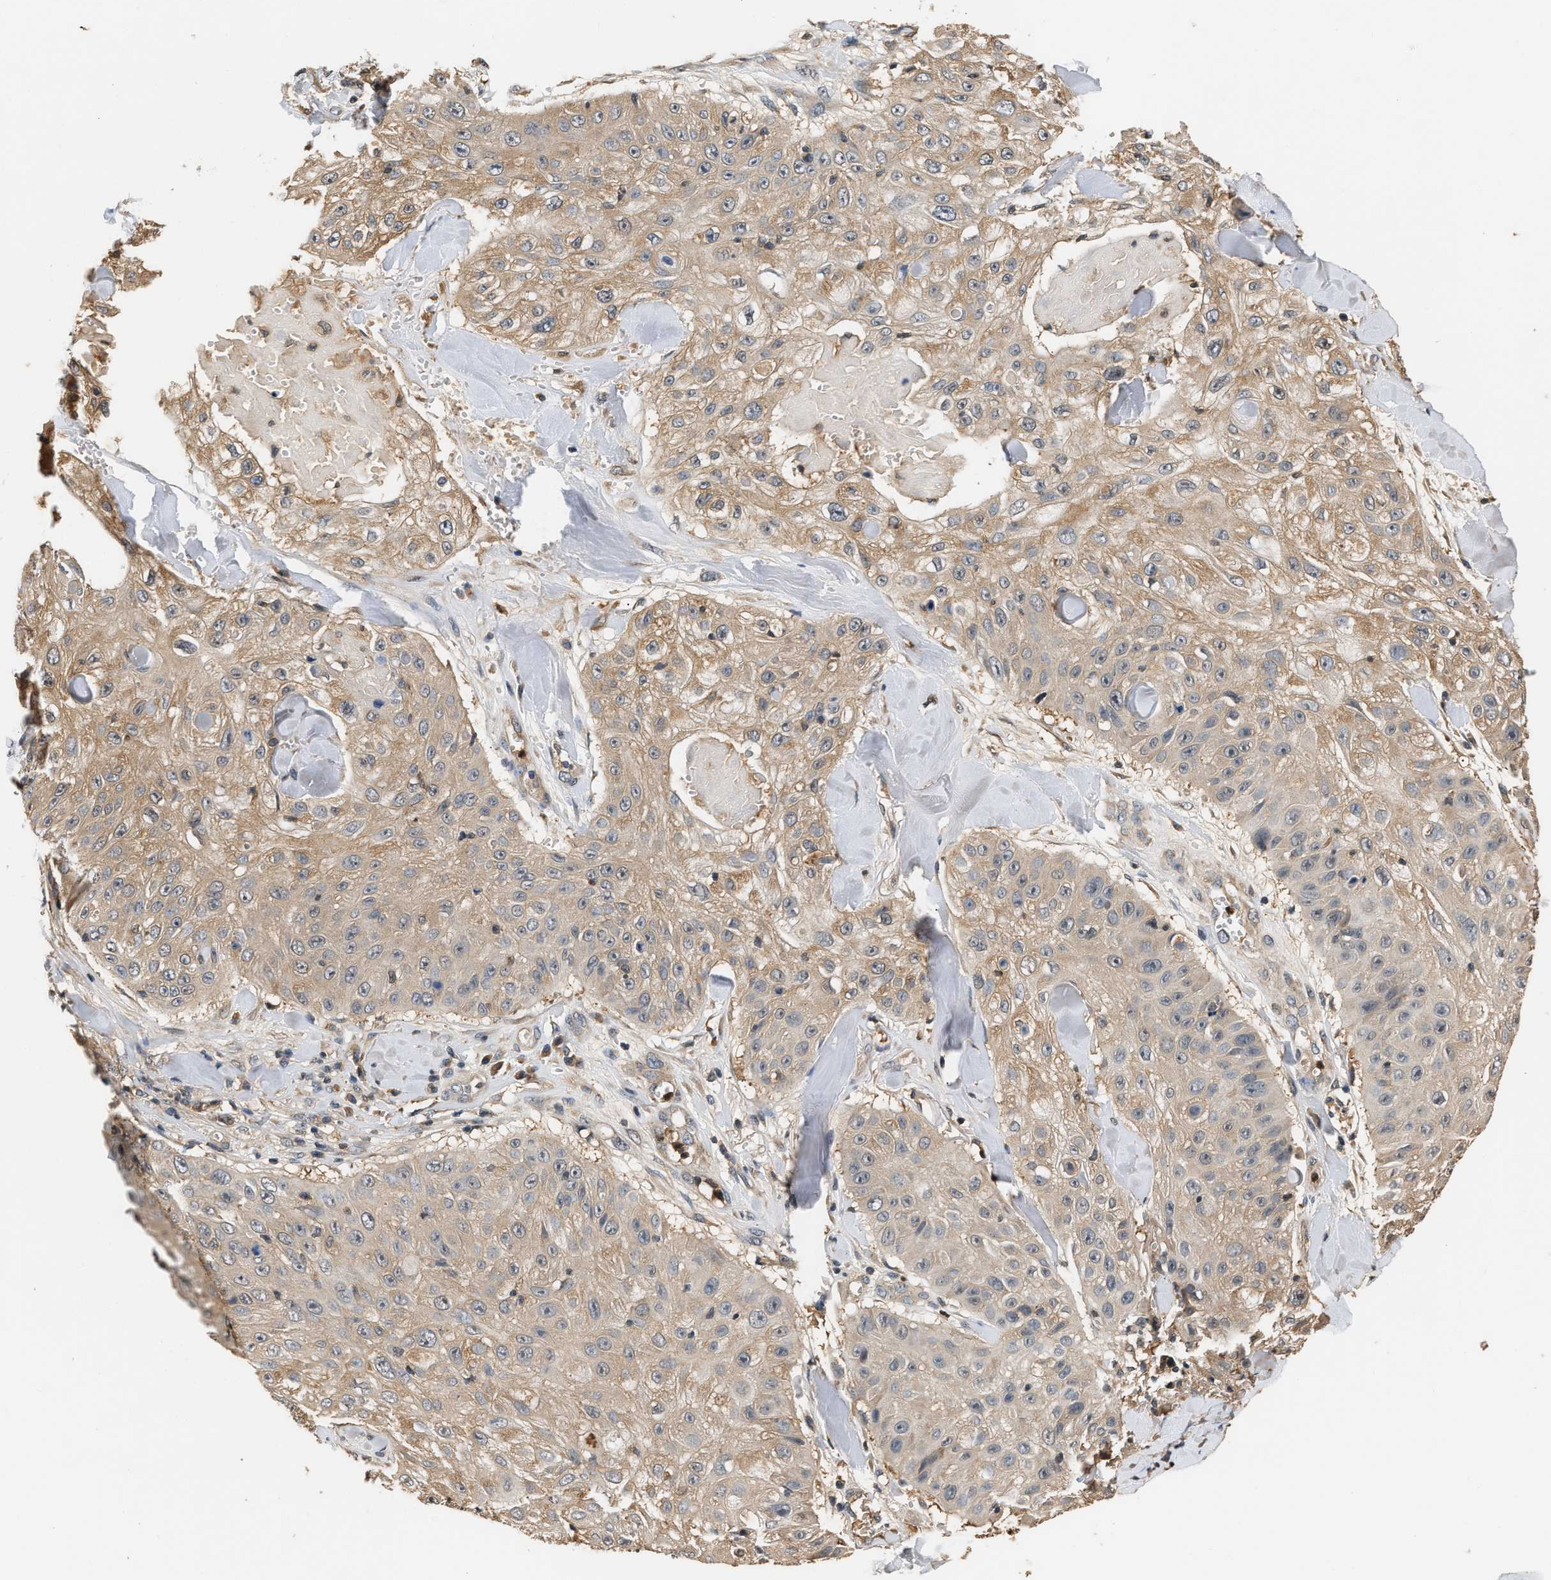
{"staining": {"intensity": "weak", "quantity": ">75%", "location": "cytoplasmic/membranous"}, "tissue": "skin cancer", "cell_type": "Tumor cells", "image_type": "cancer", "snomed": [{"axis": "morphology", "description": "Squamous cell carcinoma, NOS"}, {"axis": "topography", "description": "Skin"}], "caption": "Weak cytoplasmic/membranous staining is present in approximately >75% of tumor cells in skin cancer (squamous cell carcinoma).", "gene": "GPI", "patient": {"sex": "male", "age": 86}}